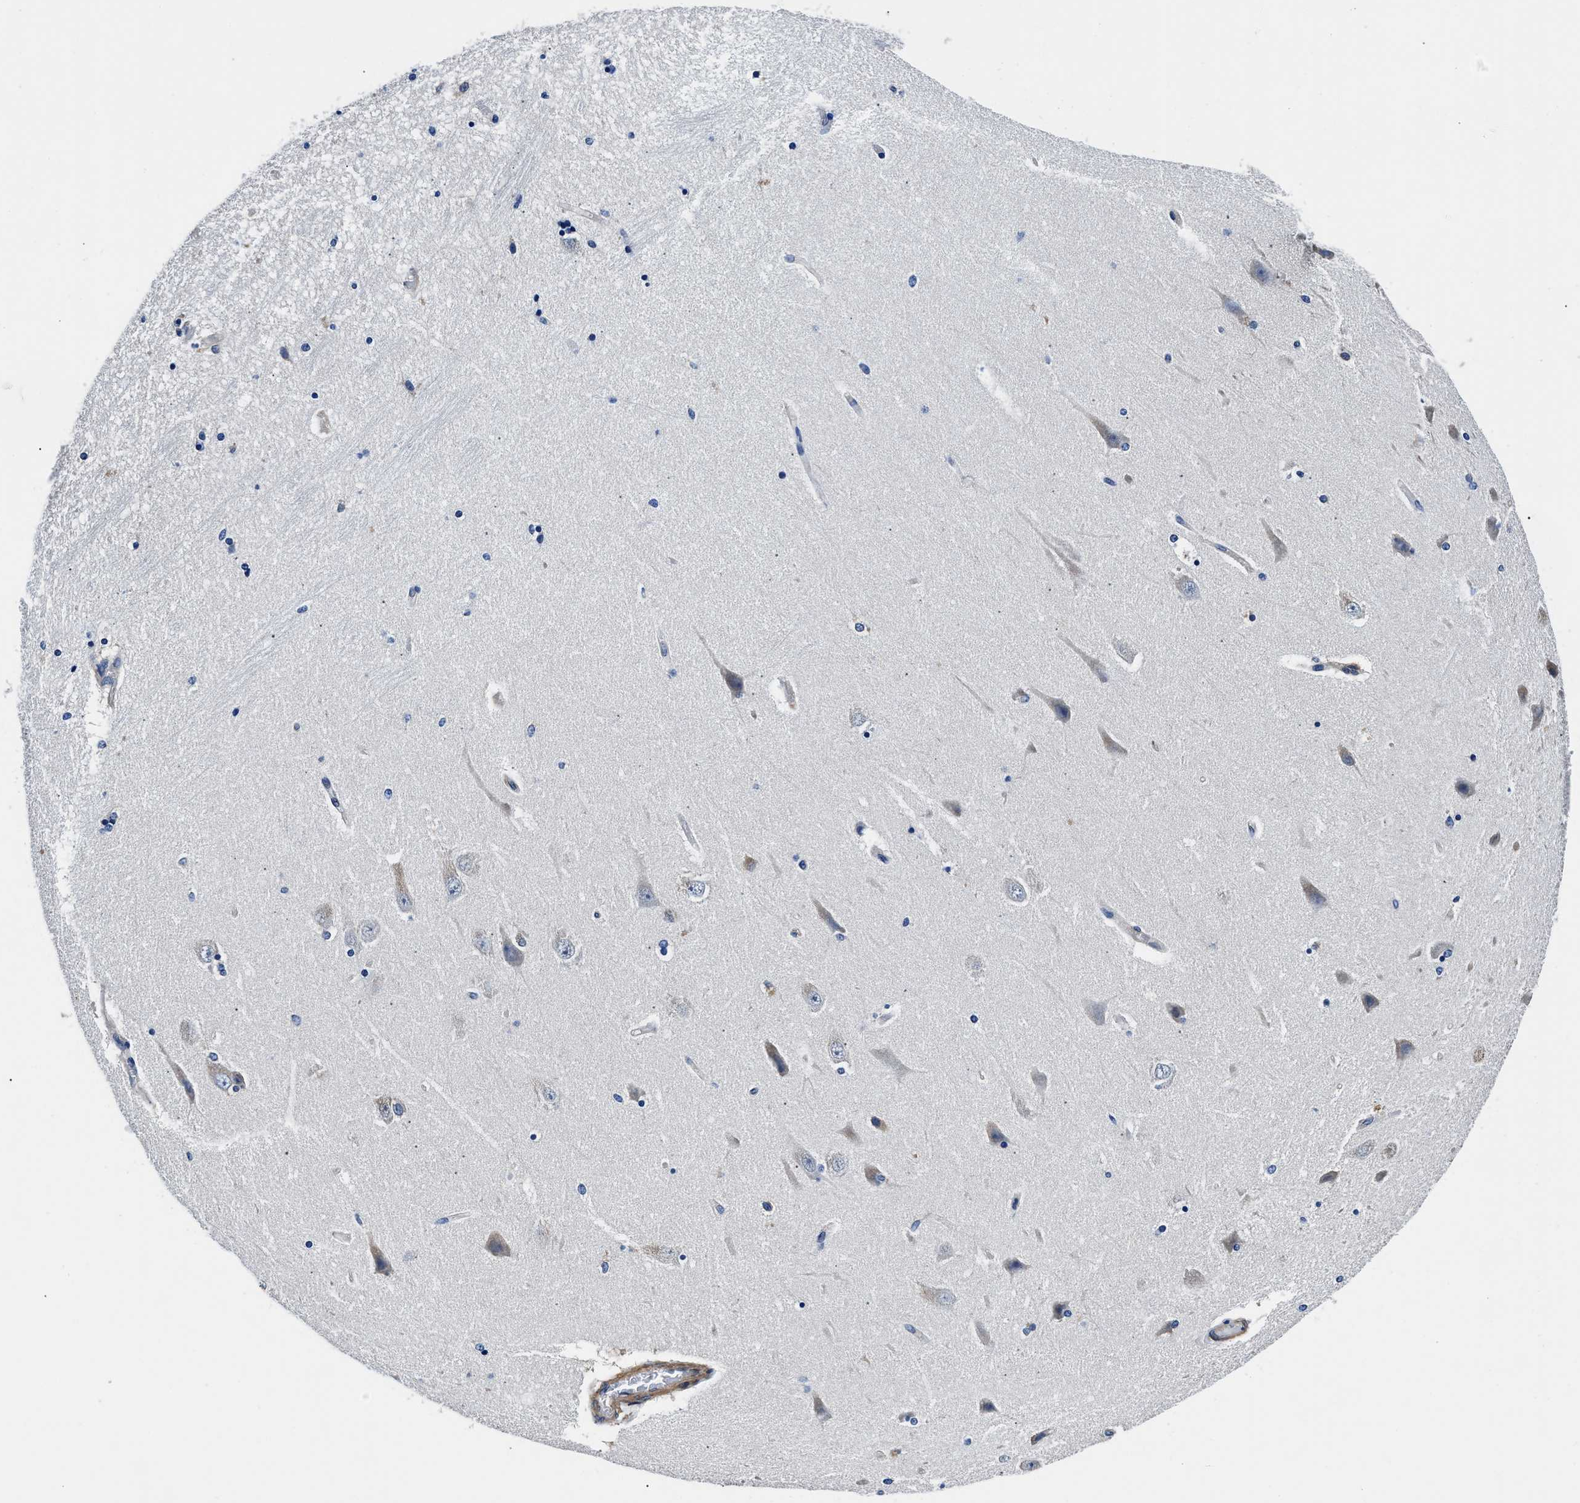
{"staining": {"intensity": "moderate", "quantity": "<25%", "location": "cytoplasmic/membranous"}, "tissue": "hippocampus", "cell_type": "Glial cells", "image_type": "normal", "snomed": [{"axis": "morphology", "description": "Normal tissue, NOS"}, {"axis": "topography", "description": "Hippocampus"}], "caption": "Brown immunohistochemical staining in unremarkable human hippocampus reveals moderate cytoplasmic/membranous expression in about <25% of glial cells.", "gene": "NEU1", "patient": {"sex": "female", "age": 54}}